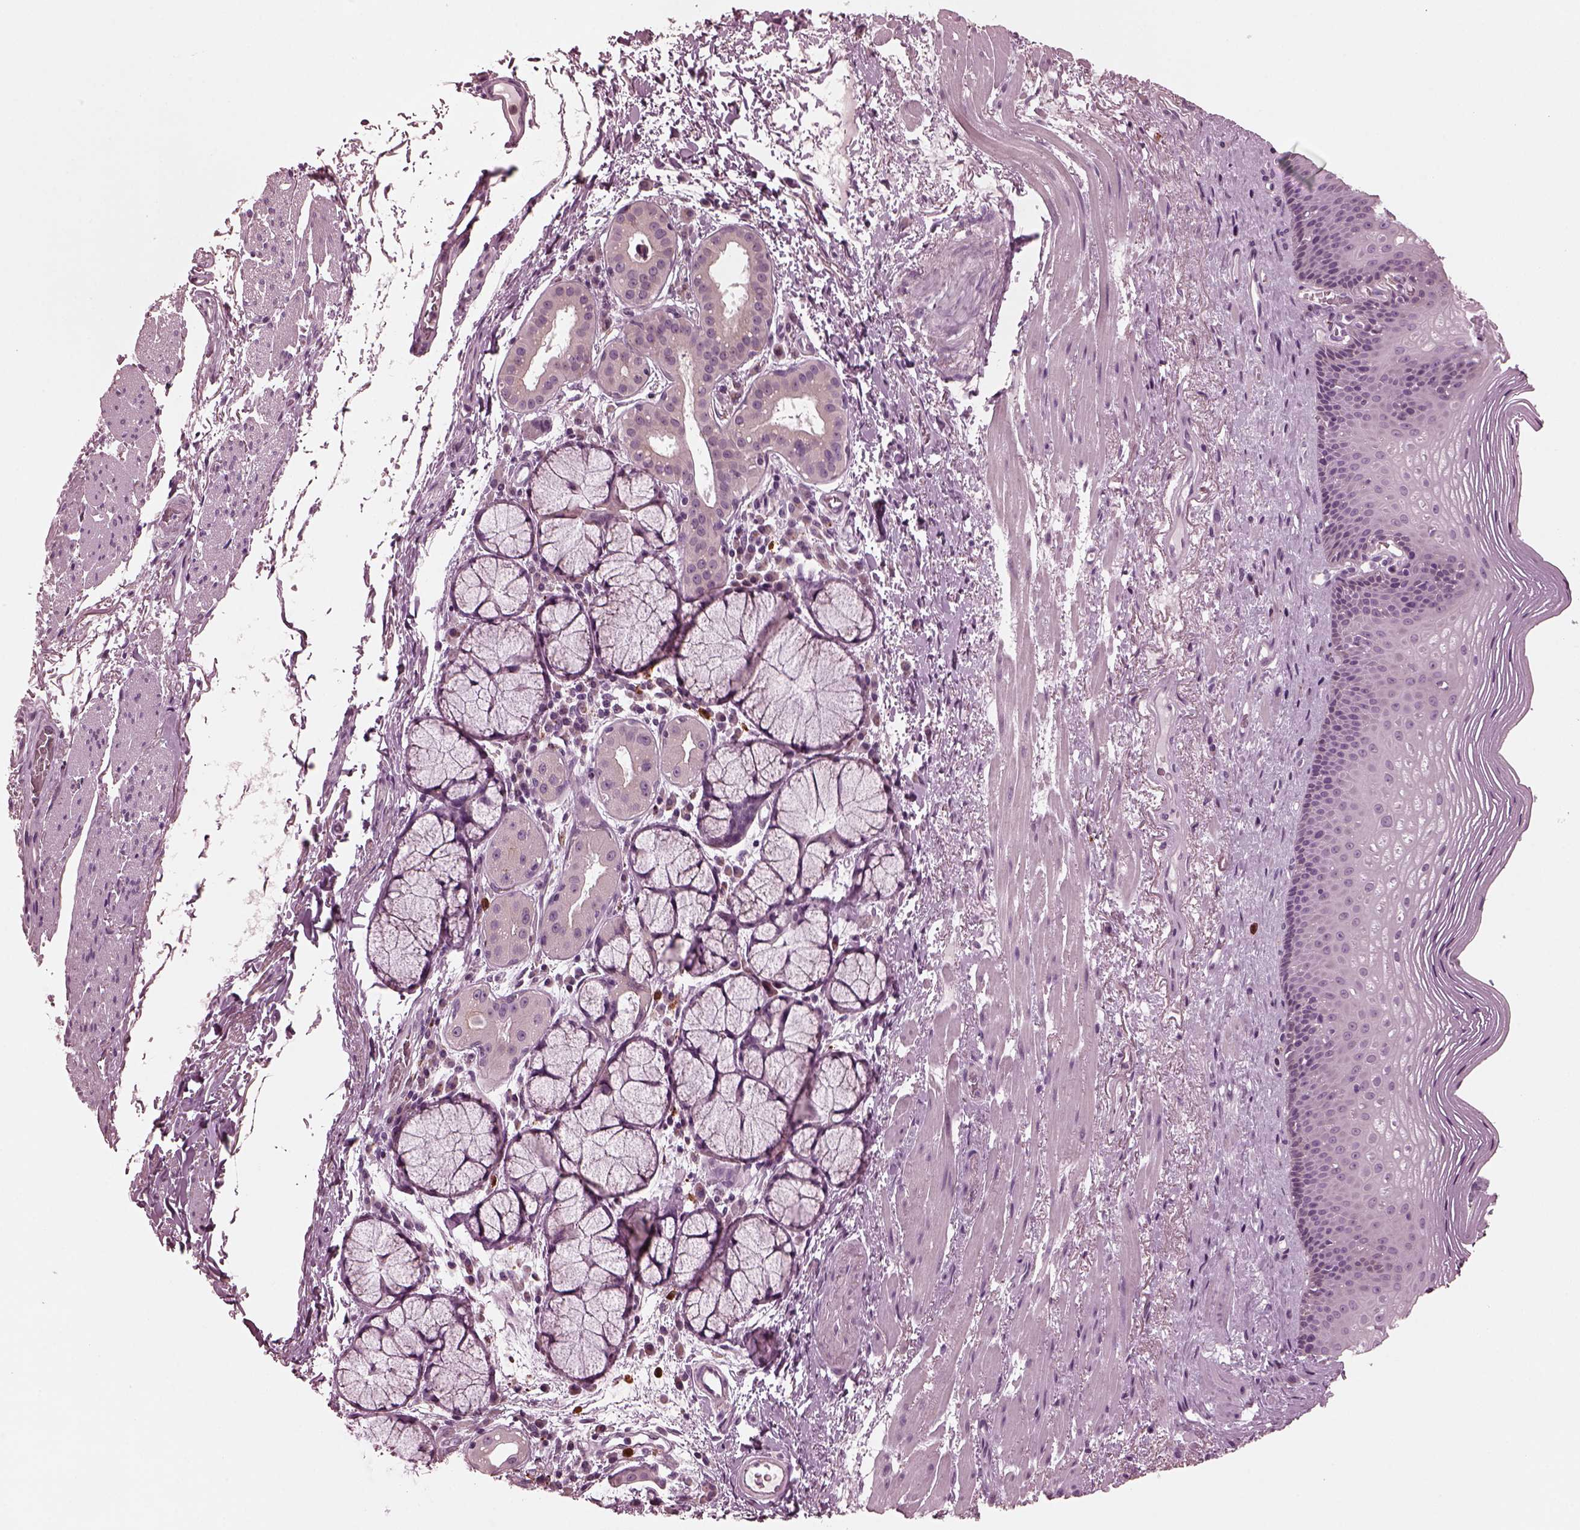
{"staining": {"intensity": "negative", "quantity": "none", "location": "none"}, "tissue": "esophagus", "cell_type": "Squamous epithelial cells", "image_type": "normal", "snomed": [{"axis": "morphology", "description": "Normal tissue, NOS"}, {"axis": "topography", "description": "Esophagus"}], "caption": "Micrograph shows no protein expression in squamous epithelial cells of unremarkable esophagus. The staining was performed using DAB (3,3'-diaminobenzidine) to visualize the protein expression in brown, while the nuclei were stained in blue with hematoxylin (Magnification: 20x).", "gene": "SLAMF8", "patient": {"sex": "male", "age": 76}}